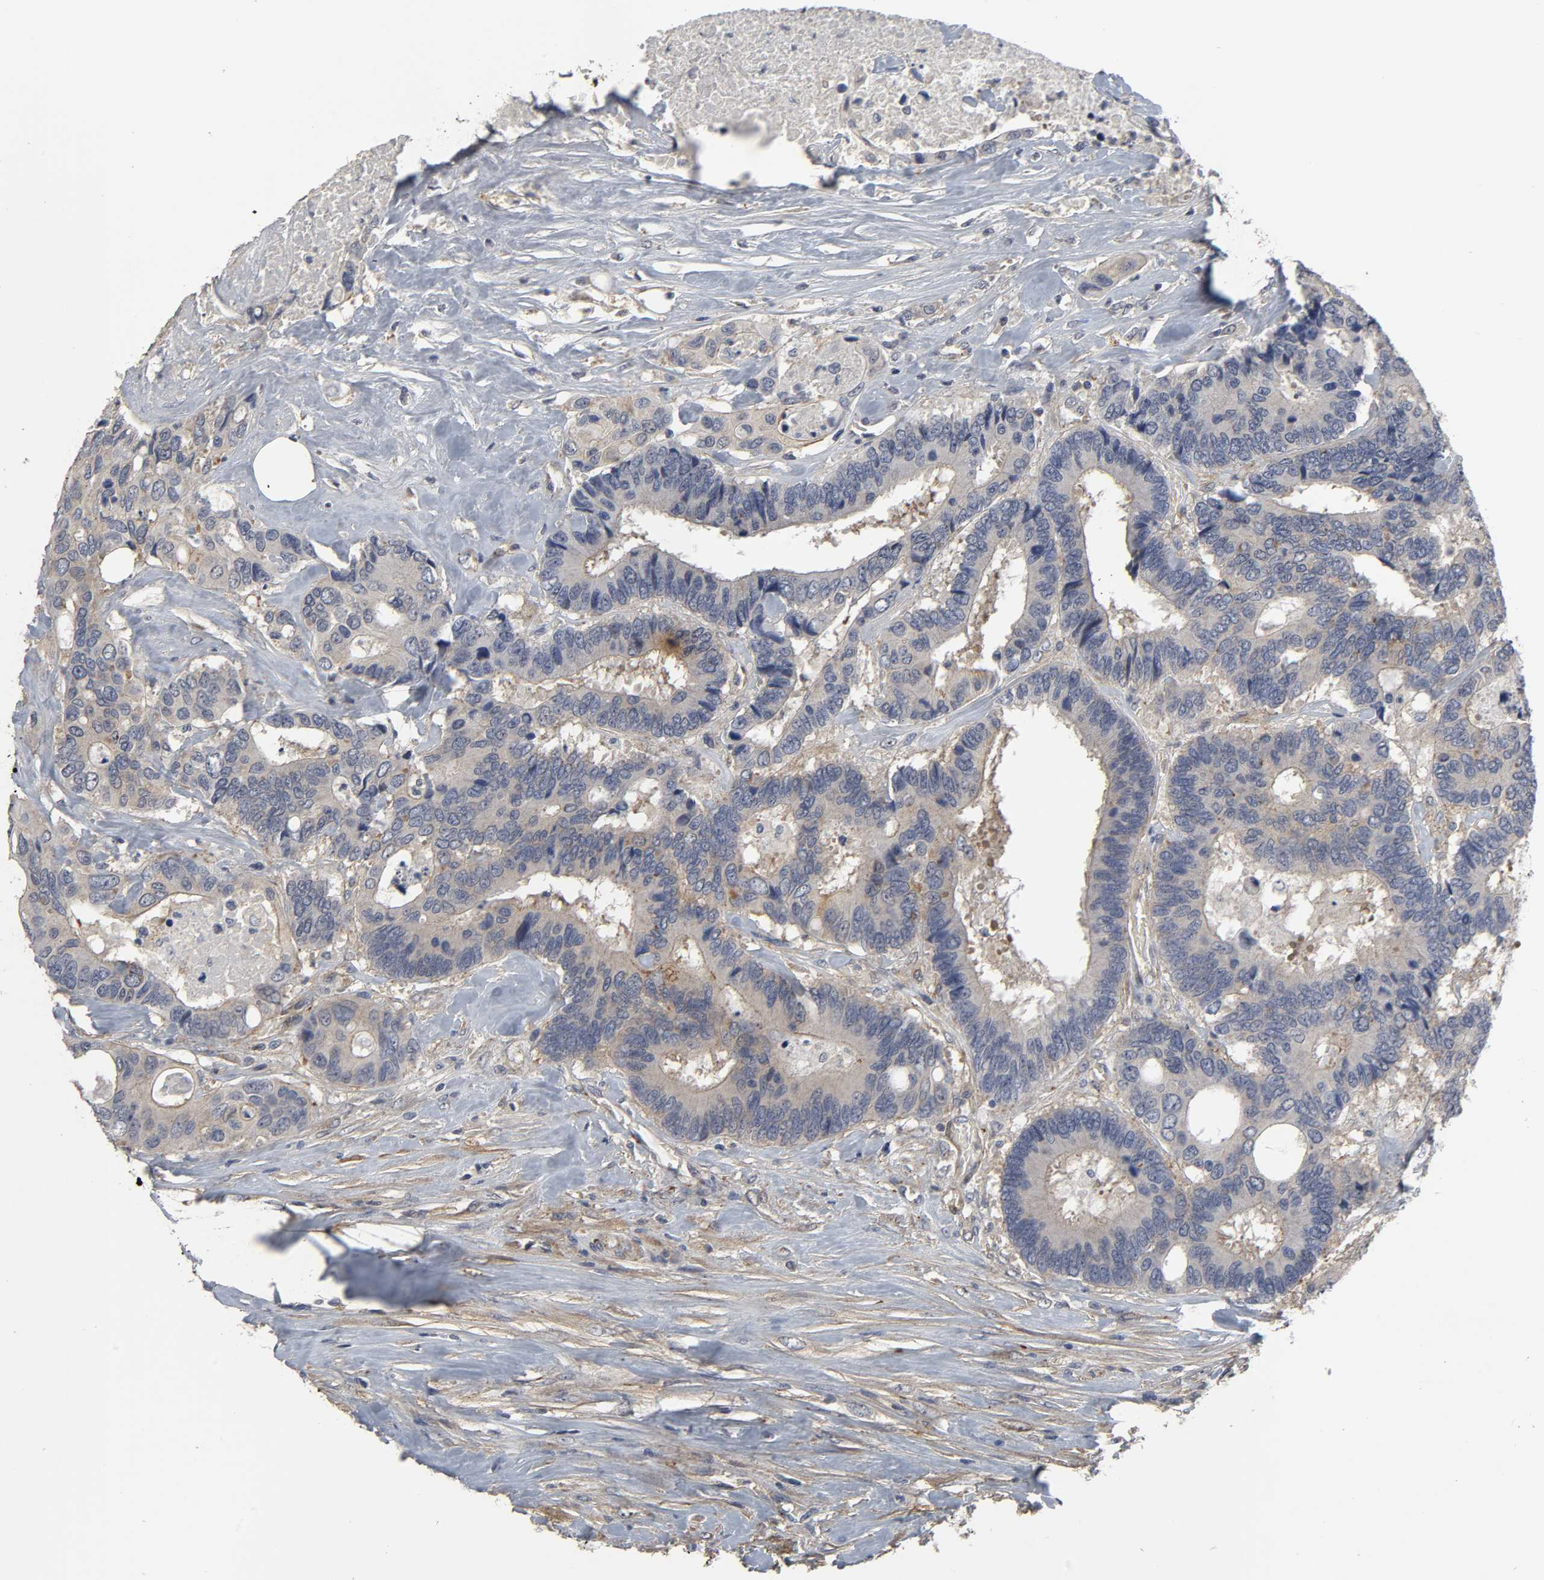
{"staining": {"intensity": "weak", "quantity": "25%-75%", "location": "cytoplasmic/membranous"}, "tissue": "colorectal cancer", "cell_type": "Tumor cells", "image_type": "cancer", "snomed": [{"axis": "morphology", "description": "Adenocarcinoma, NOS"}, {"axis": "topography", "description": "Rectum"}], "caption": "Colorectal cancer stained with a protein marker shows weak staining in tumor cells.", "gene": "SH3GLB1", "patient": {"sex": "male", "age": 55}}